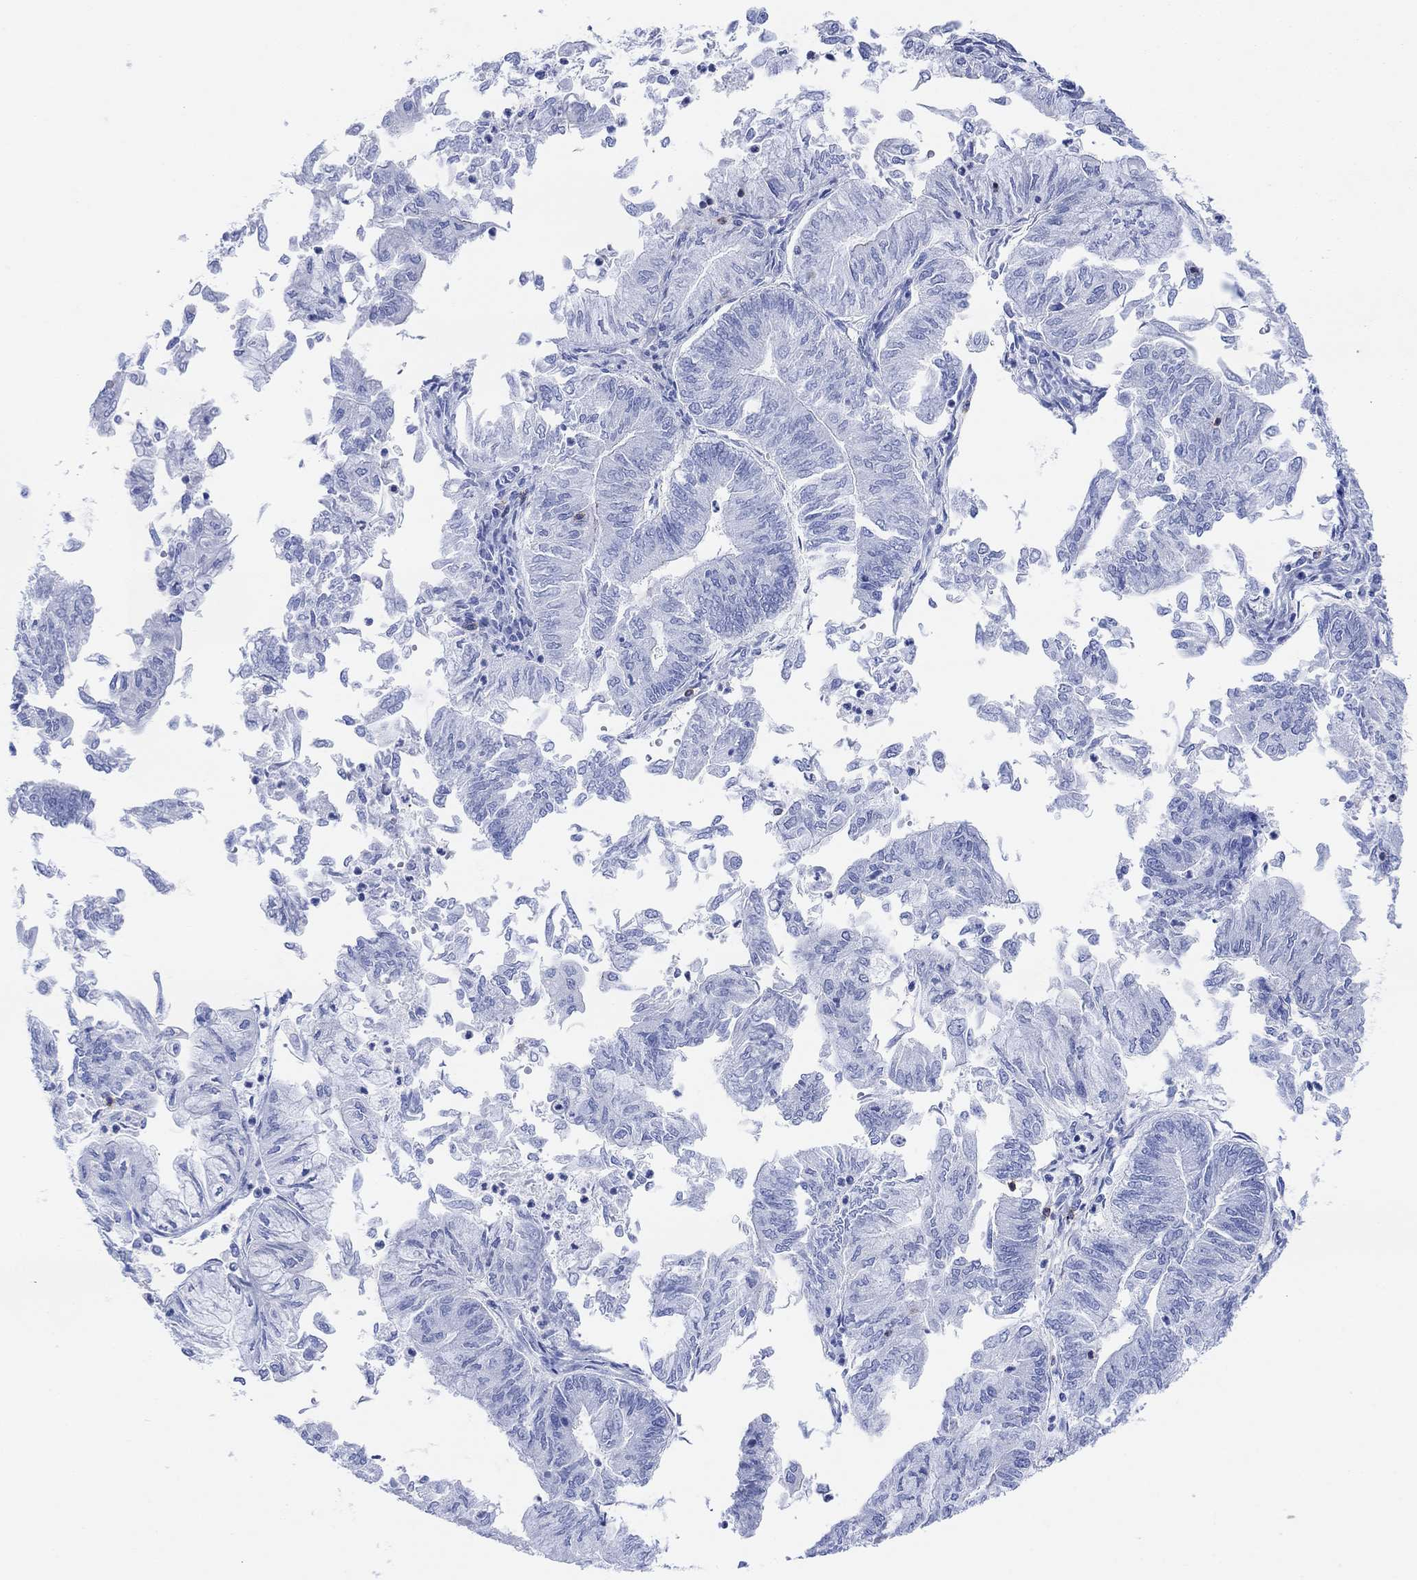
{"staining": {"intensity": "negative", "quantity": "none", "location": "none"}, "tissue": "endometrial cancer", "cell_type": "Tumor cells", "image_type": "cancer", "snomed": [{"axis": "morphology", "description": "Adenocarcinoma, NOS"}, {"axis": "topography", "description": "Endometrium"}], "caption": "Photomicrograph shows no protein expression in tumor cells of endometrial cancer (adenocarcinoma) tissue.", "gene": "GPR65", "patient": {"sex": "female", "age": 59}}